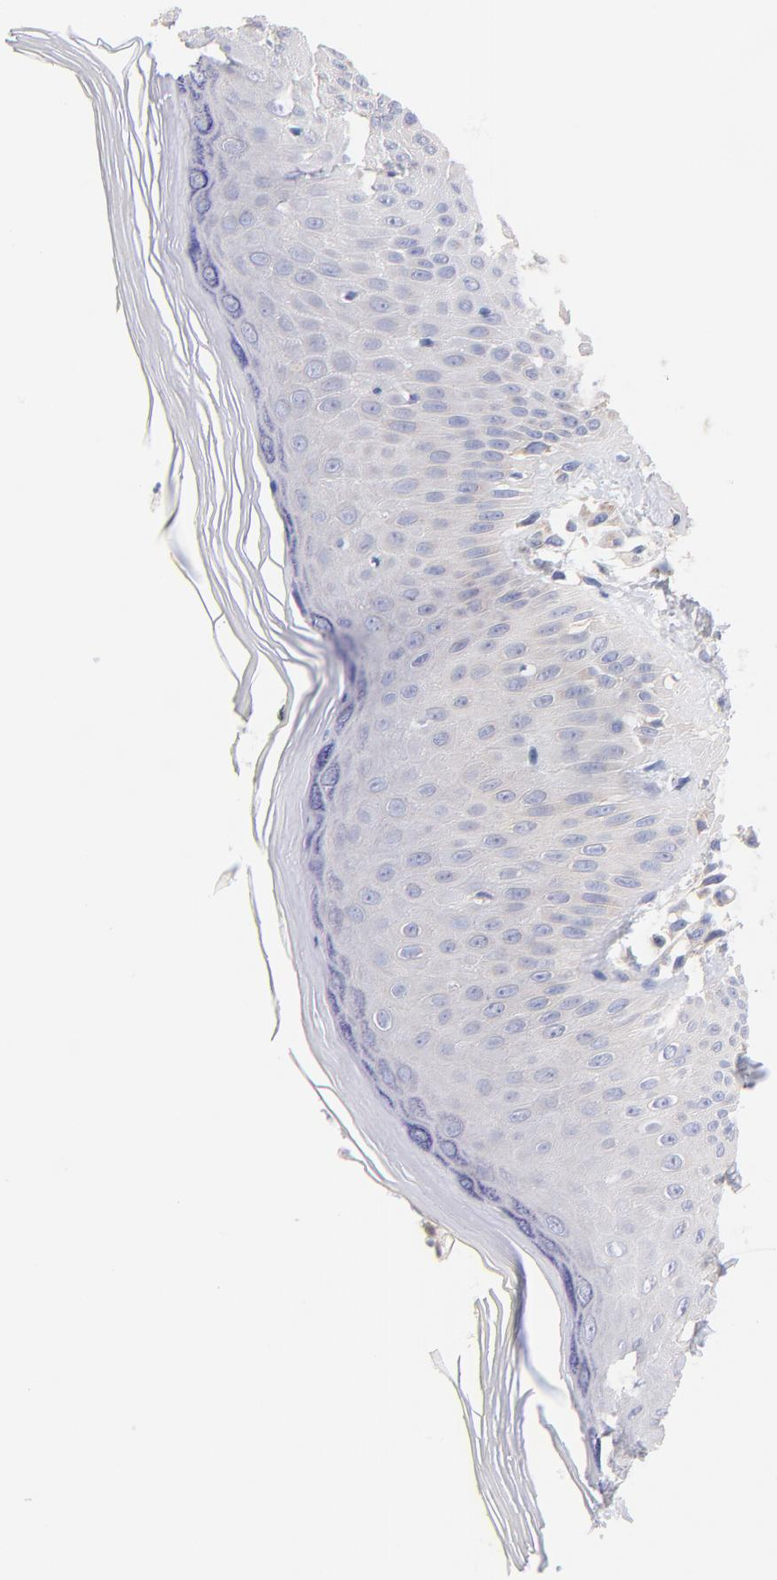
{"staining": {"intensity": "negative", "quantity": "none", "location": "none"}, "tissue": "skin", "cell_type": "Epidermal cells", "image_type": "normal", "snomed": [{"axis": "morphology", "description": "Normal tissue, NOS"}, {"axis": "morphology", "description": "Inflammation, NOS"}, {"axis": "topography", "description": "Soft tissue"}, {"axis": "topography", "description": "Anal"}], "caption": "High power microscopy image of an IHC photomicrograph of normal skin, revealing no significant positivity in epidermal cells. The staining was performed using DAB to visualize the protein expression in brown, while the nuclei were stained in blue with hematoxylin (Magnification: 20x).", "gene": "TNFRSF13C", "patient": {"sex": "female", "age": 15}}